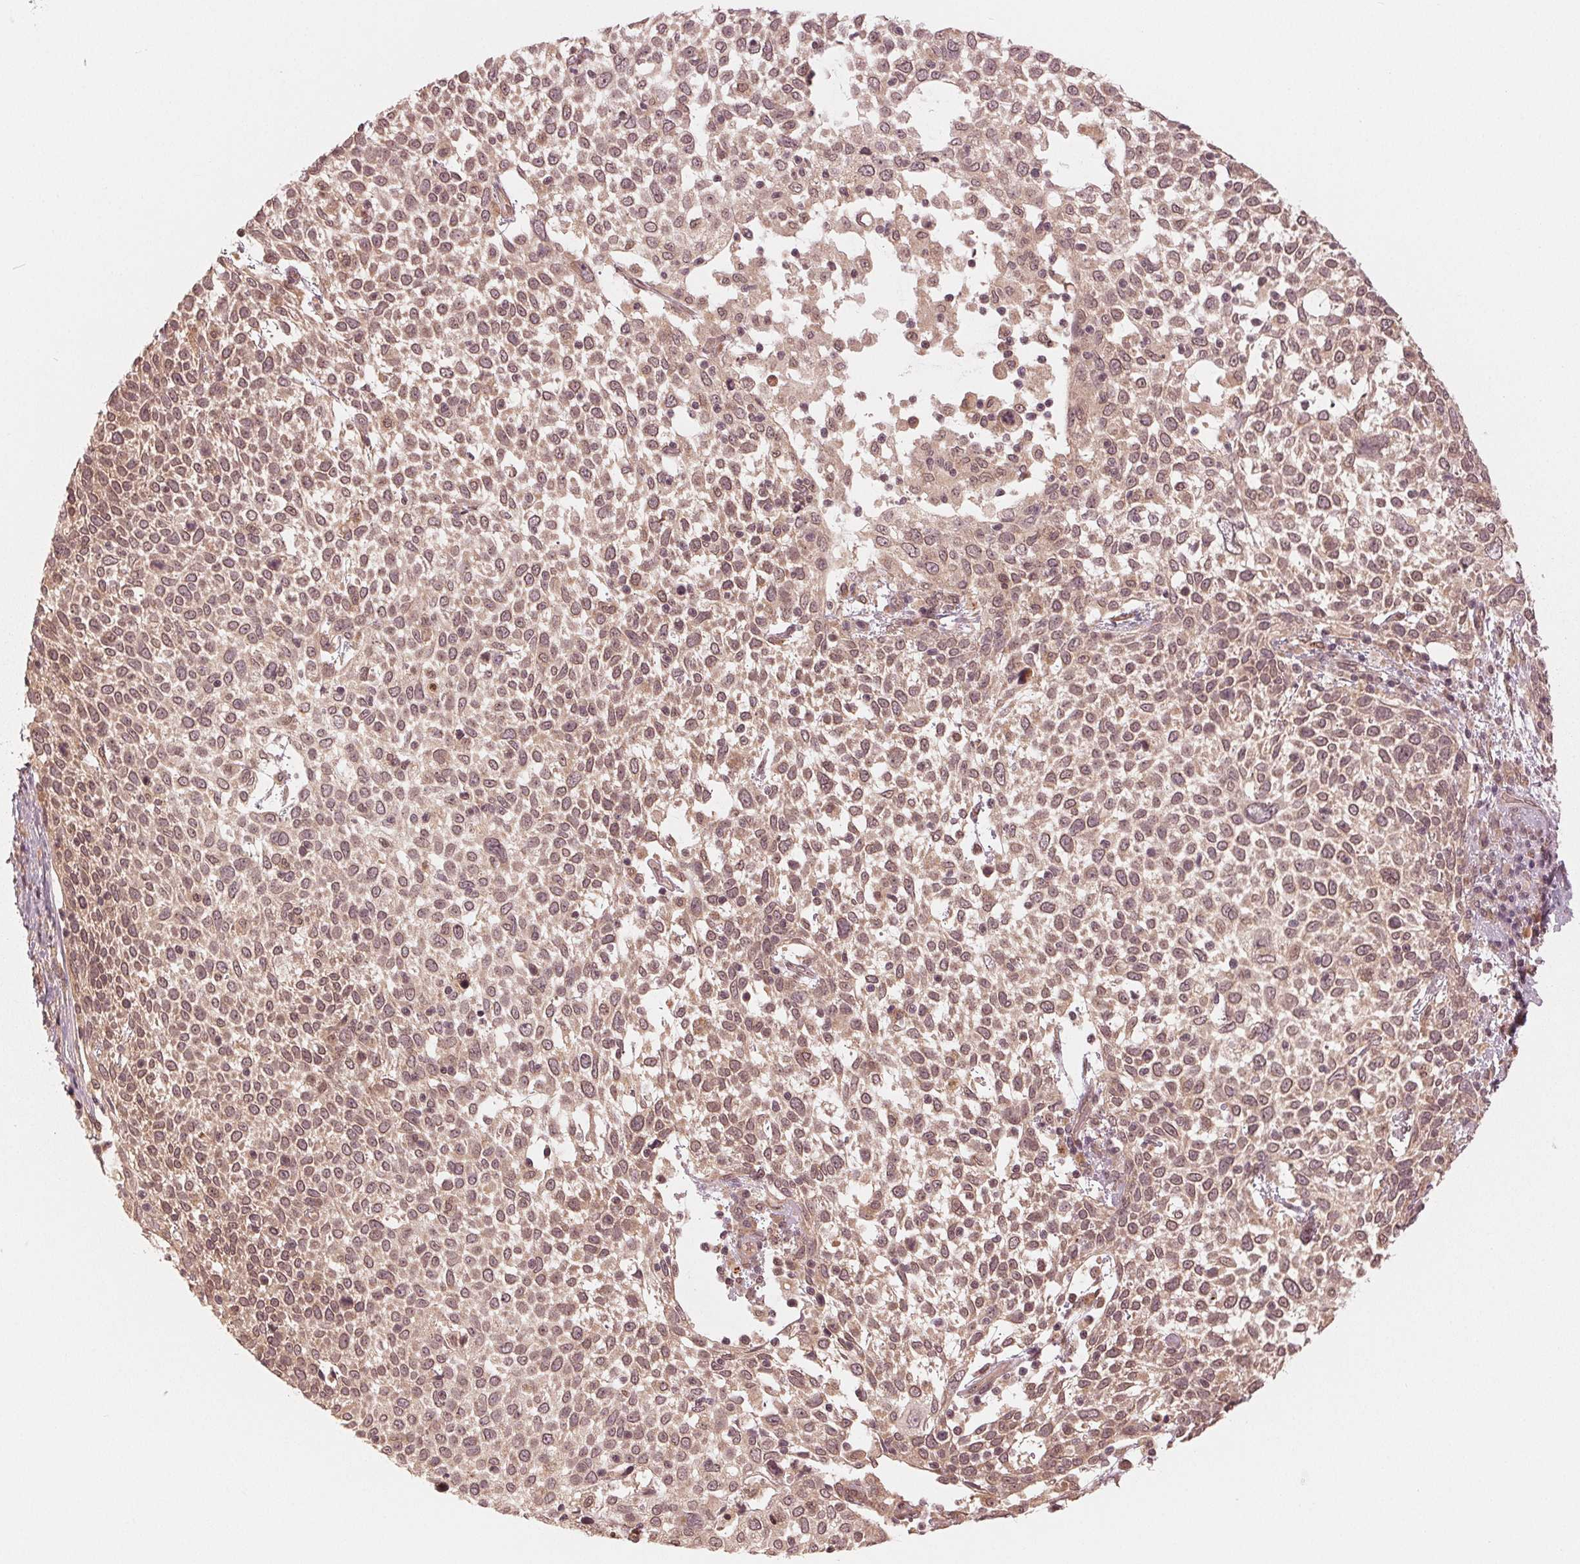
{"staining": {"intensity": "weak", "quantity": ">75%", "location": "cytoplasmic/membranous,nuclear"}, "tissue": "cervical cancer", "cell_type": "Tumor cells", "image_type": "cancer", "snomed": [{"axis": "morphology", "description": "Squamous cell carcinoma, NOS"}, {"axis": "topography", "description": "Cervix"}], "caption": "There is low levels of weak cytoplasmic/membranous and nuclear staining in tumor cells of cervical cancer, as demonstrated by immunohistochemical staining (brown color).", "gene": "ZNF471", "patient": {"sex": "female", "age": 61}}